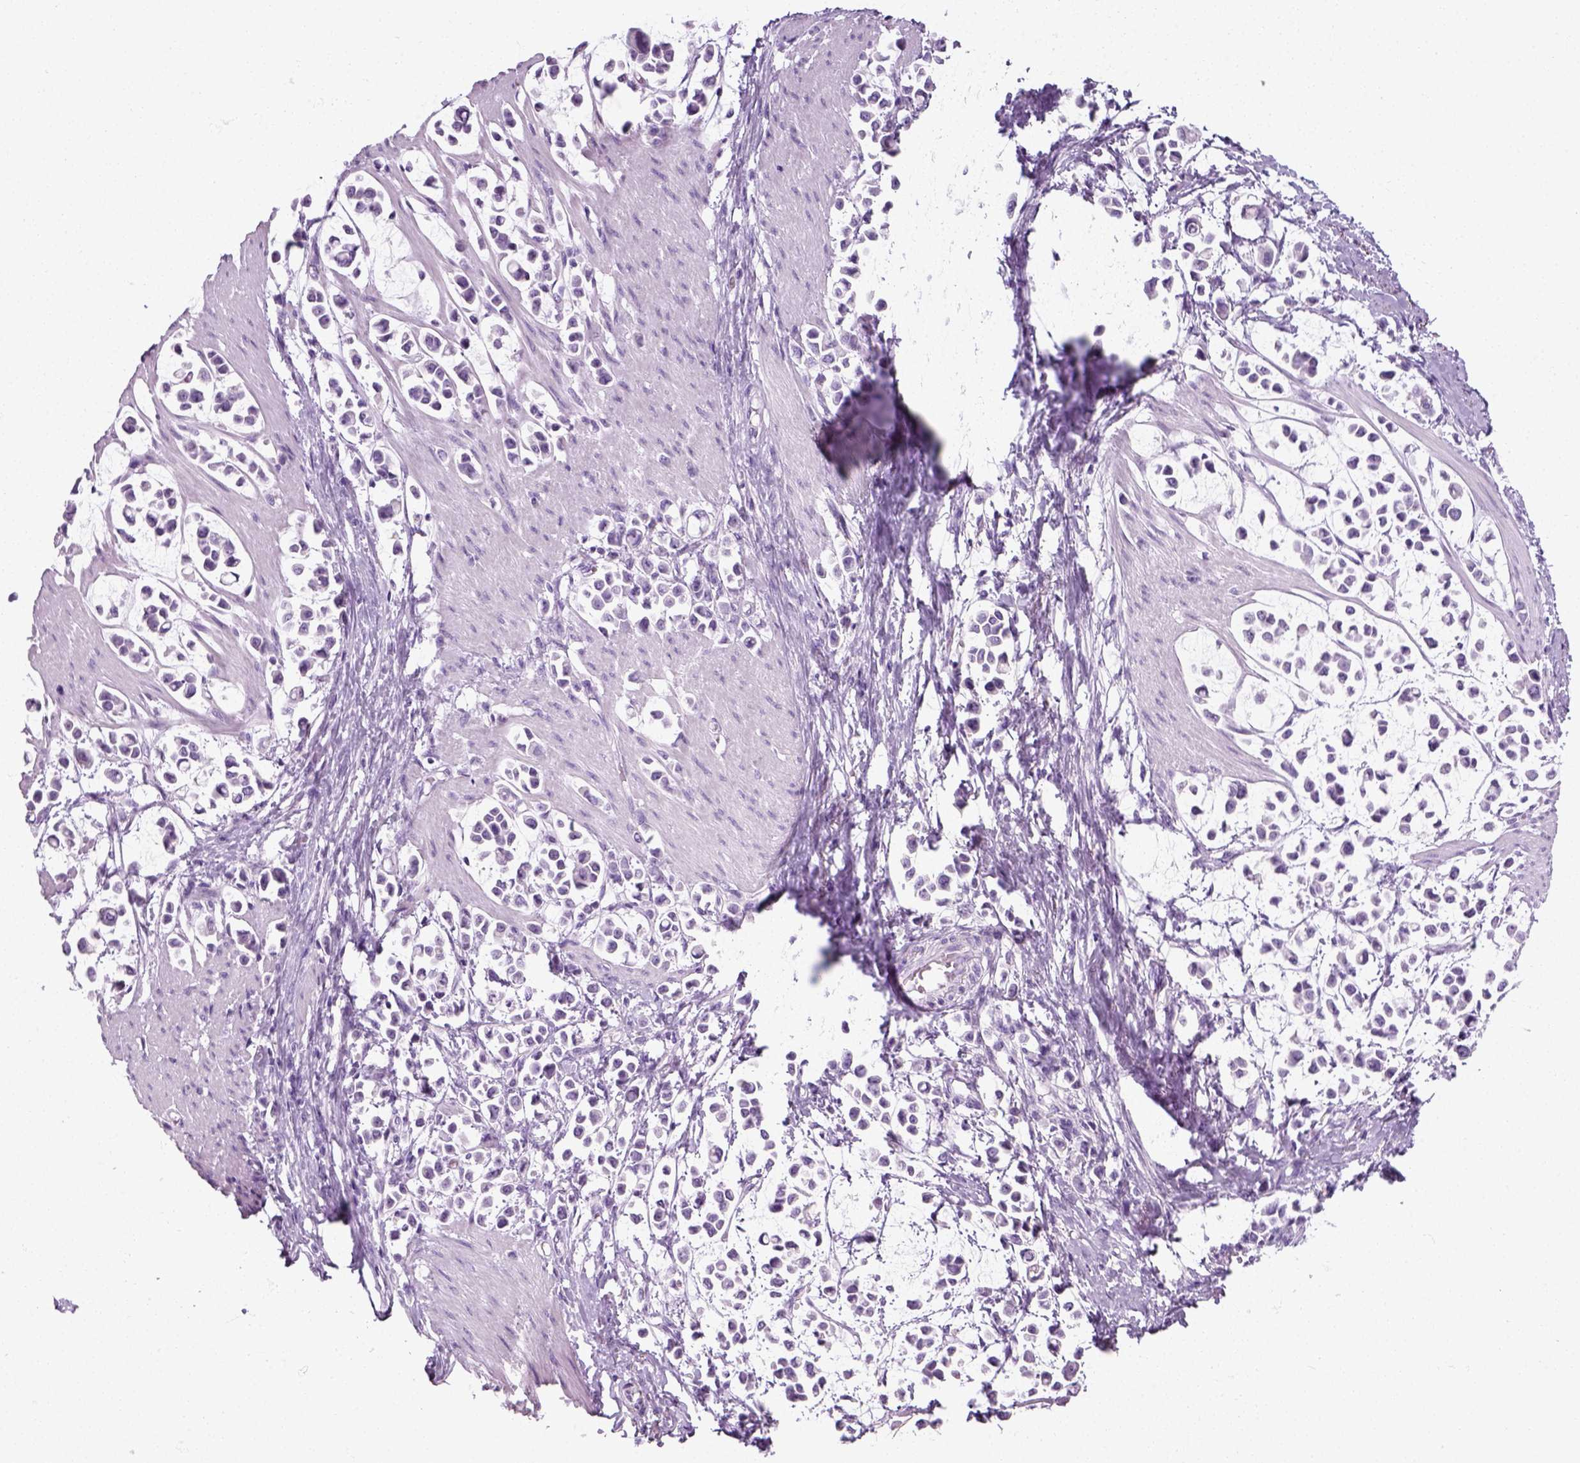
{"staining": {"intensity": "negative", "quantity": "none", "location": "none"}, "tissue": "stomach cancer", "cell_type": "Tumor cells", "image_type": "cancer", "snomed": [{"axis": "morphology", "description": "Adenocarcinoma, NOS"}, {"axis": "topography", "description": "Stomach"}], "caption": "Human stomach cancer (adenocarcinoma) stained for a protein using immunohistochemistry exhibits no expression in tumor cells.", "gene": "SLC12A5", "patient": {"sex": "male", "age": 82}}